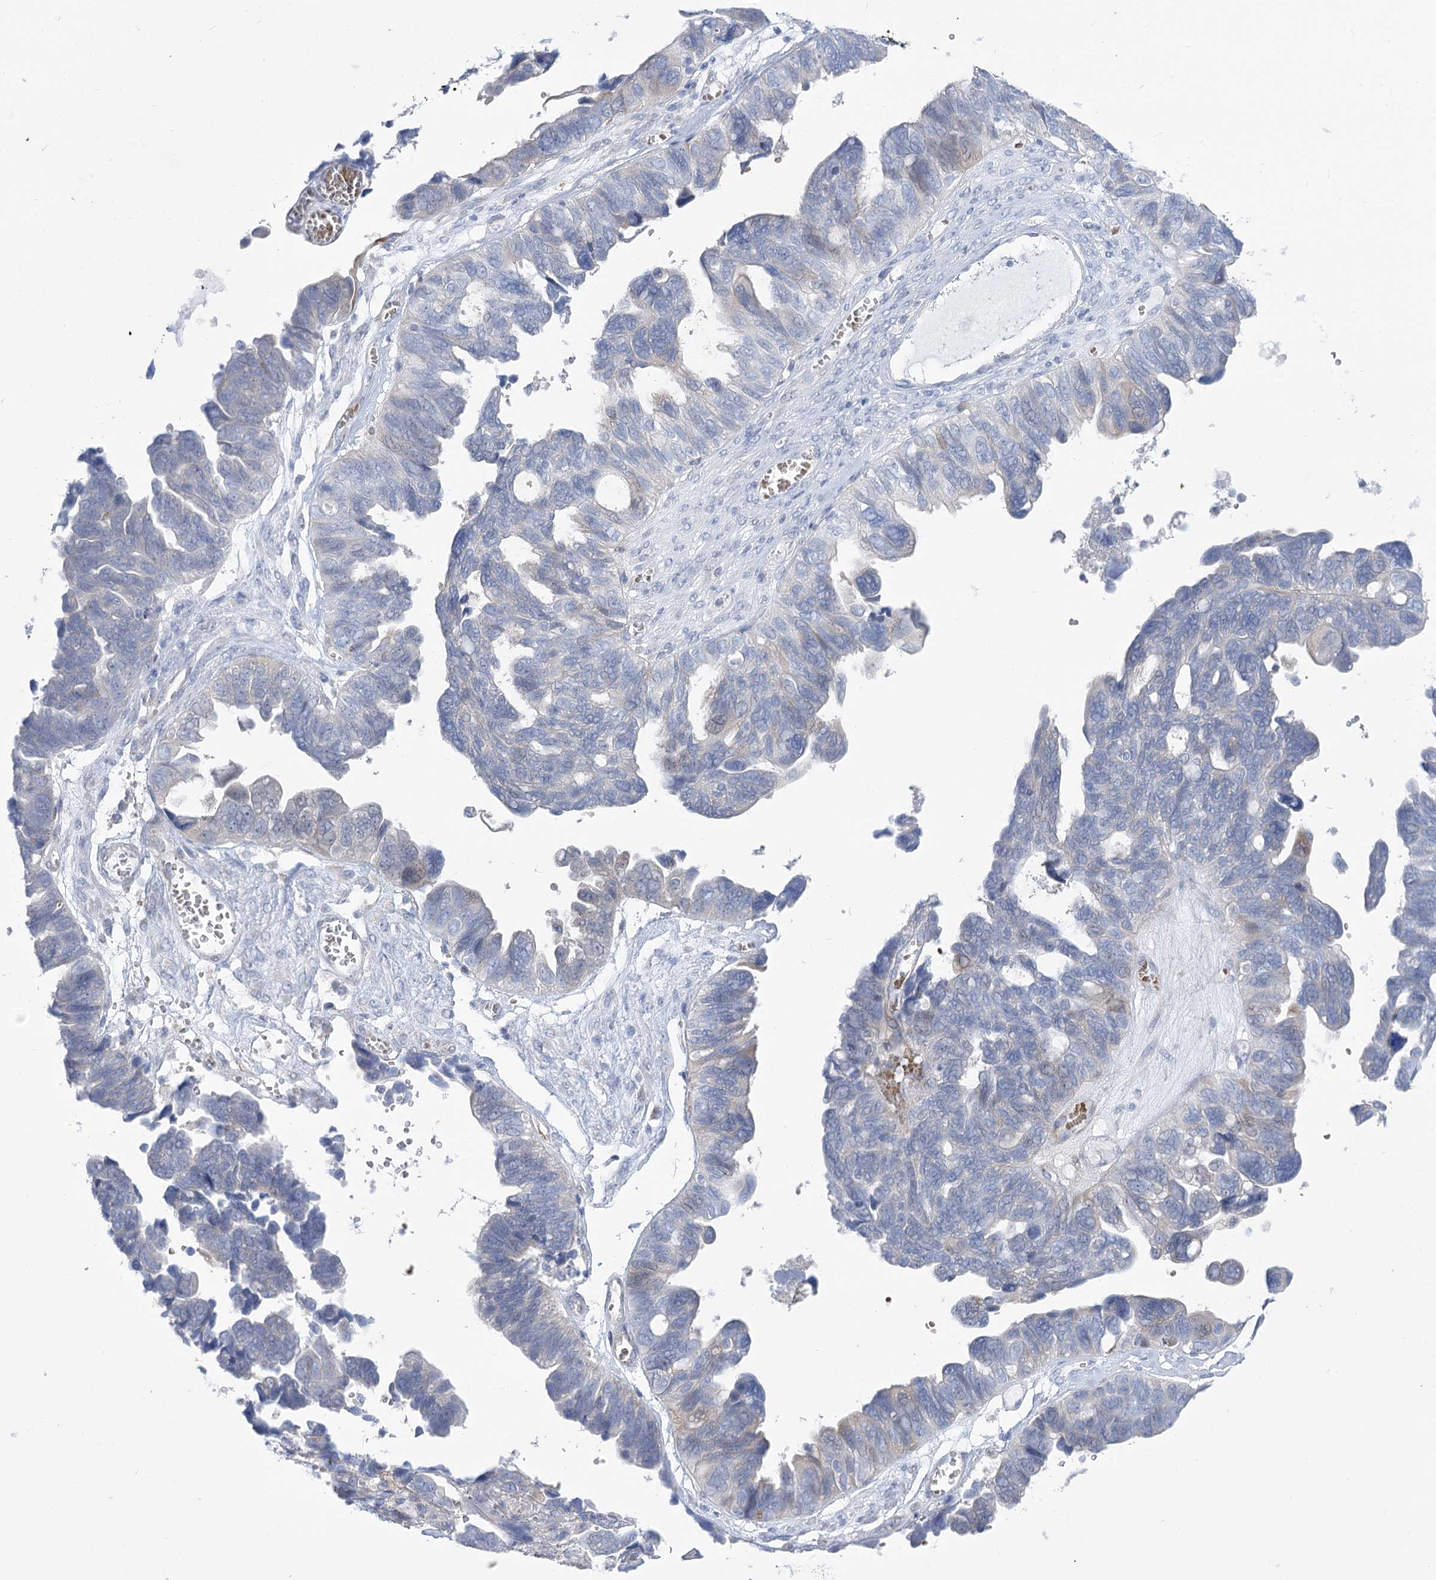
{"staining": {"intensity": "negative", "quantity": "none", "location": "none"}, "tissue": "ovarian cancer", "cell_type": "Tumor cells", "image_type": "cancer", "snomed": [{"axis": "morphology", "description": "Cystadenocarcinoma, serous, NOS"}, {"axis": "topography", "description": "Ovary"}], "caption": "Immunohistochemistry image of human ovarian cancer stained for a protein (brown), which displays no staining in tumor cells.", "gene": "SIAE", "patient": {"sex": "female", "age": 79}}